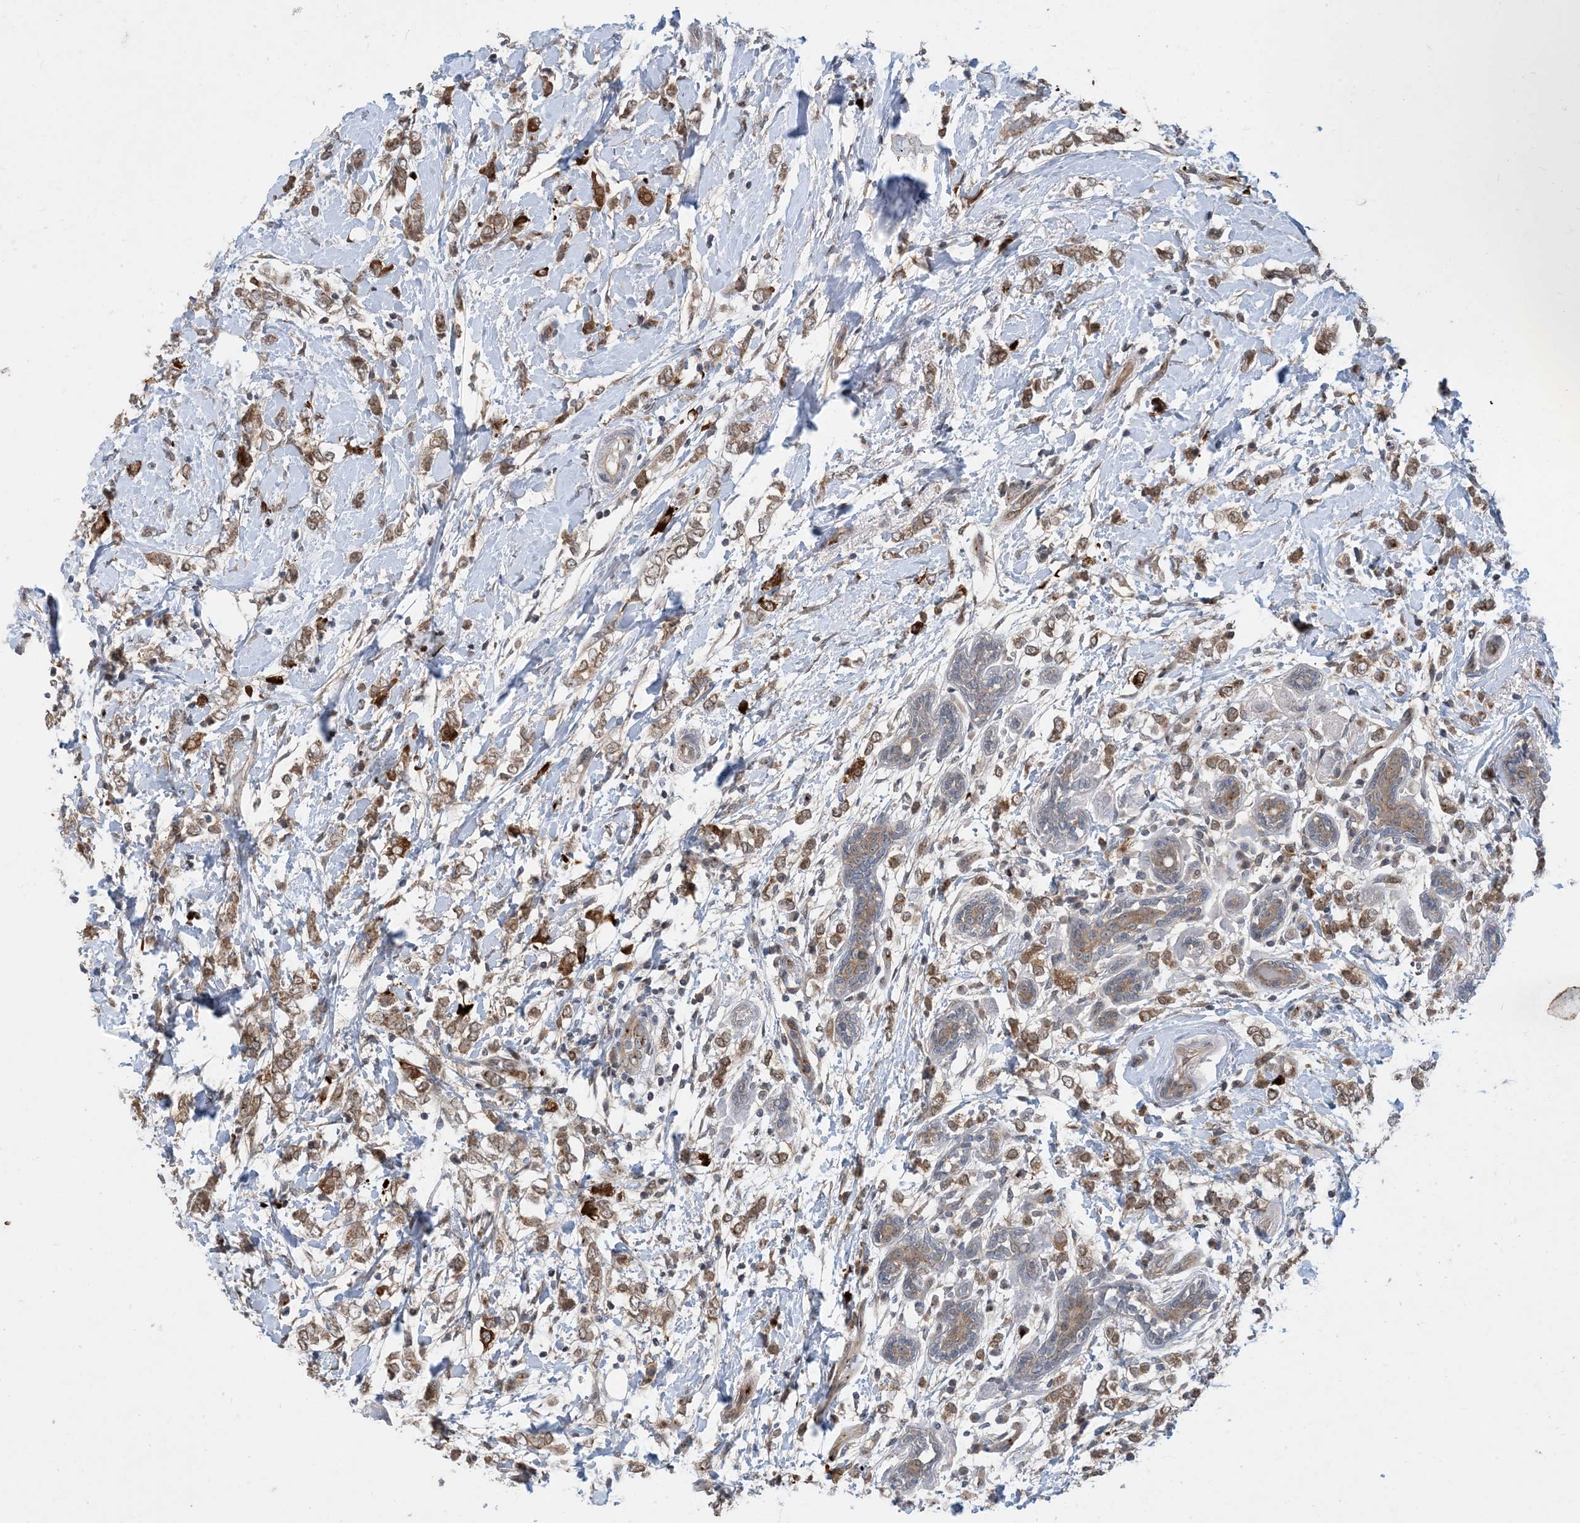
{"staining": {"intensity": "moderate", "quantity": ">75%", "location": "cytoplasmic/membranous"}, "tissue": "breast cancer", "cell_type": "Tumor cells", "image_type": "cancer", "snomed": [{"axis": "morphology", "description": "Normal tissue, NOS"}, {"axis": "morphology", "description": "Lobular carcinoma"}, {"axis": "topography", "description": "Breast"}], "caption": "The histopathology image exhibits immunohistochemical staining of breast cancer. There is moderate cytoplasmic/membranous expression is present in about >75% of tumor cells.", "gene": "TINAG", "patient": {"sex": "female", "age": 47}}